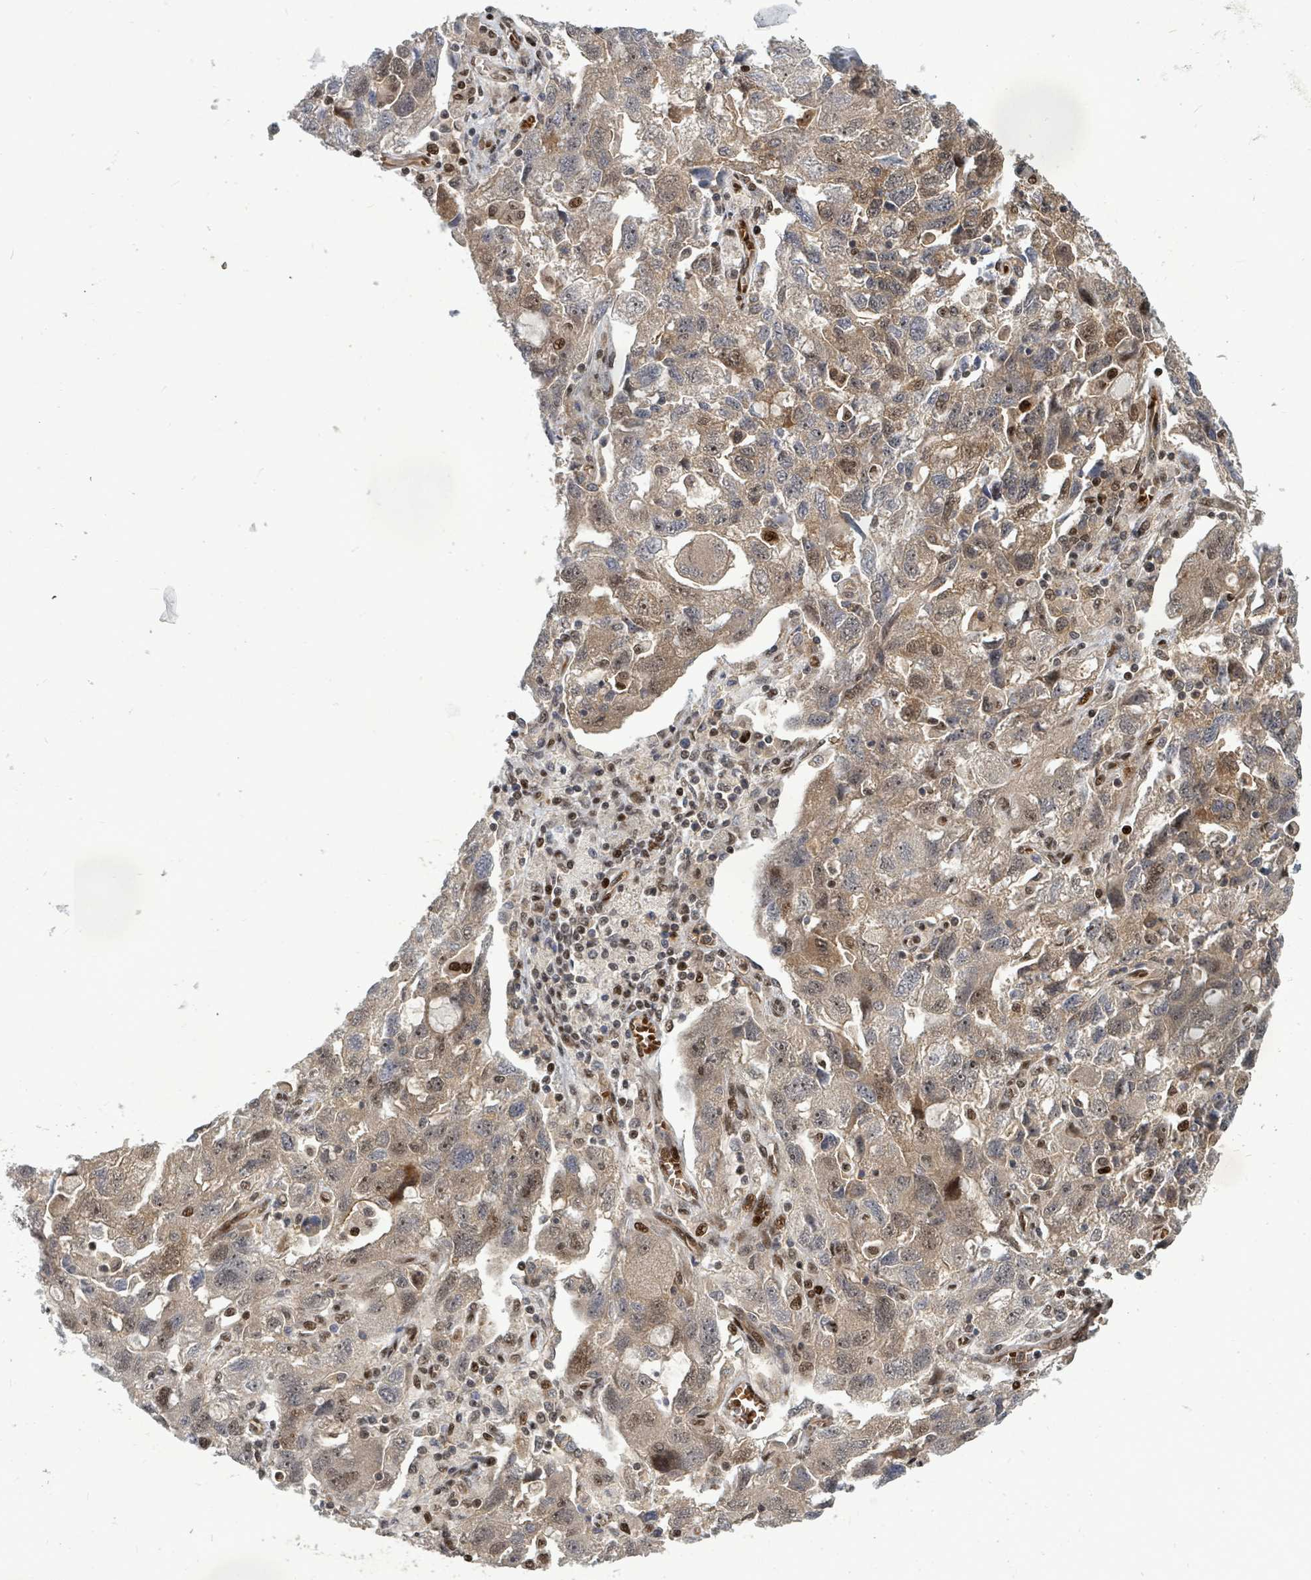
{"staining": {"intensity": "moderate", "quantity": "25%-75%", "location": "cytoplasmic/membranous,nuclear"}, "tissue": "ovarian cancer", "cell_type": "Tumor cells", "image_type": "cancer", "snomed": [{"axis": "morphology", "description": "Carcinoma, NOS"}, {"axis": "morphology", "description": "Cystadenocarcinoma, serous, NOS"}, {"axis": "topography", "description": "Ovary"}], "caption": "Immunohistochemical staining of human ovarian cancer (carcinoma) exhibits medium levels of moderate cytoplasmic/membranous and nuclear protein expression in about 25%-75% of tumor cells. Nuclei are stained in blue.", "gene": "TRDMT1", "patient": {"sex": "female", "age": 69}}